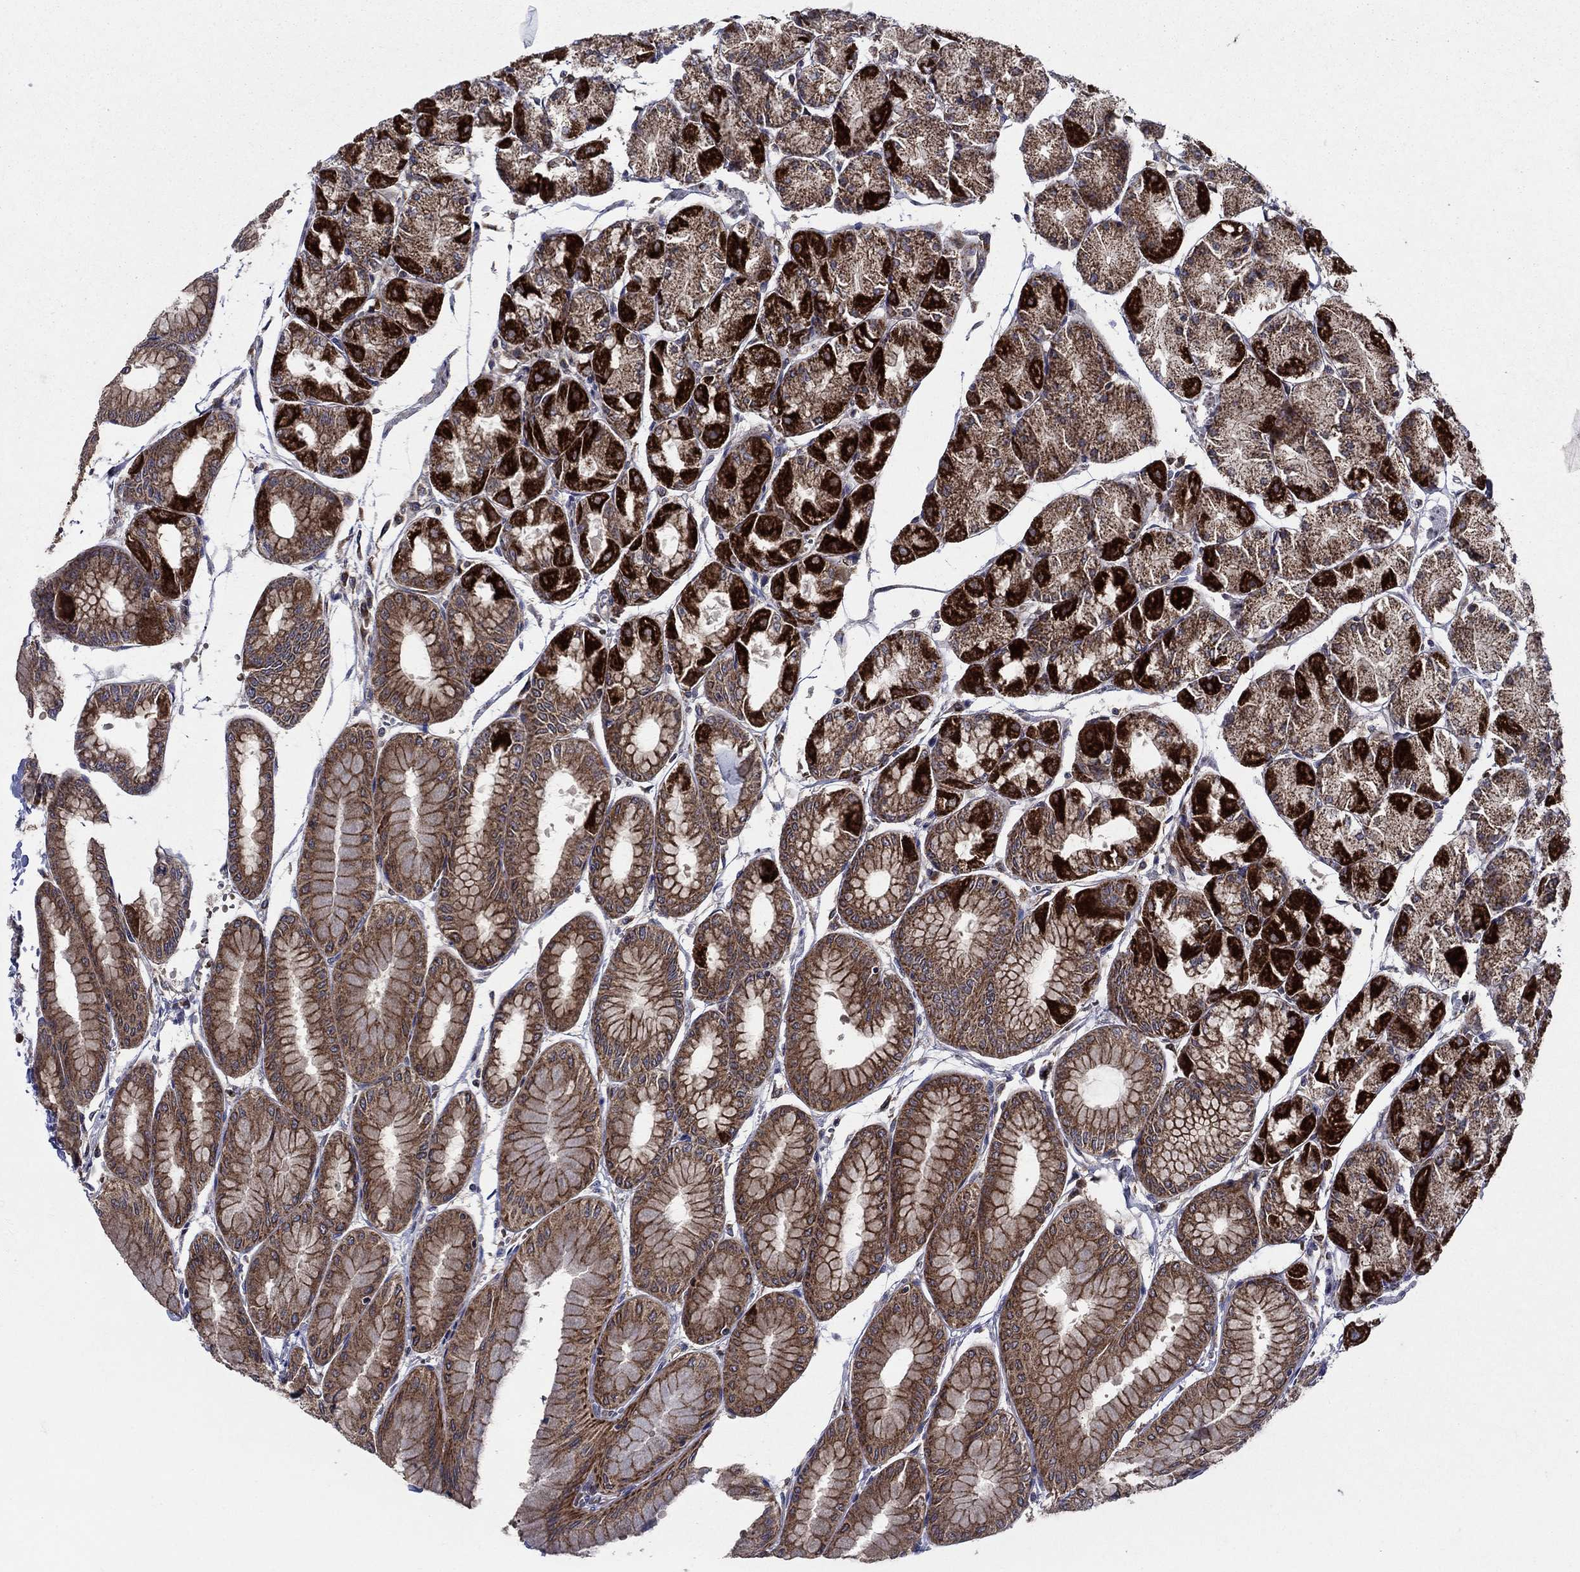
{"staining": {"intensity": "strong", "quantity": "25%-75%", "location": "cytoplasmic/membranous"}, "tissue": "stomach", "cell_type": "Glandular cells", "image_type": "normal", "snomed": [{"axis": "morphology", "description": "Normal tissue, NOS"}, {"axis": "topography", "description": "Stomach, upper"}], "caption": "Benign stomach demonstrates strong cytoplasmic/membranous positivity in approximately 25%-75% of glandular cells, visualized by immunohistochemistry.", "gene": "RNF19B", "patient": {"sex": "male", "age": 60}}